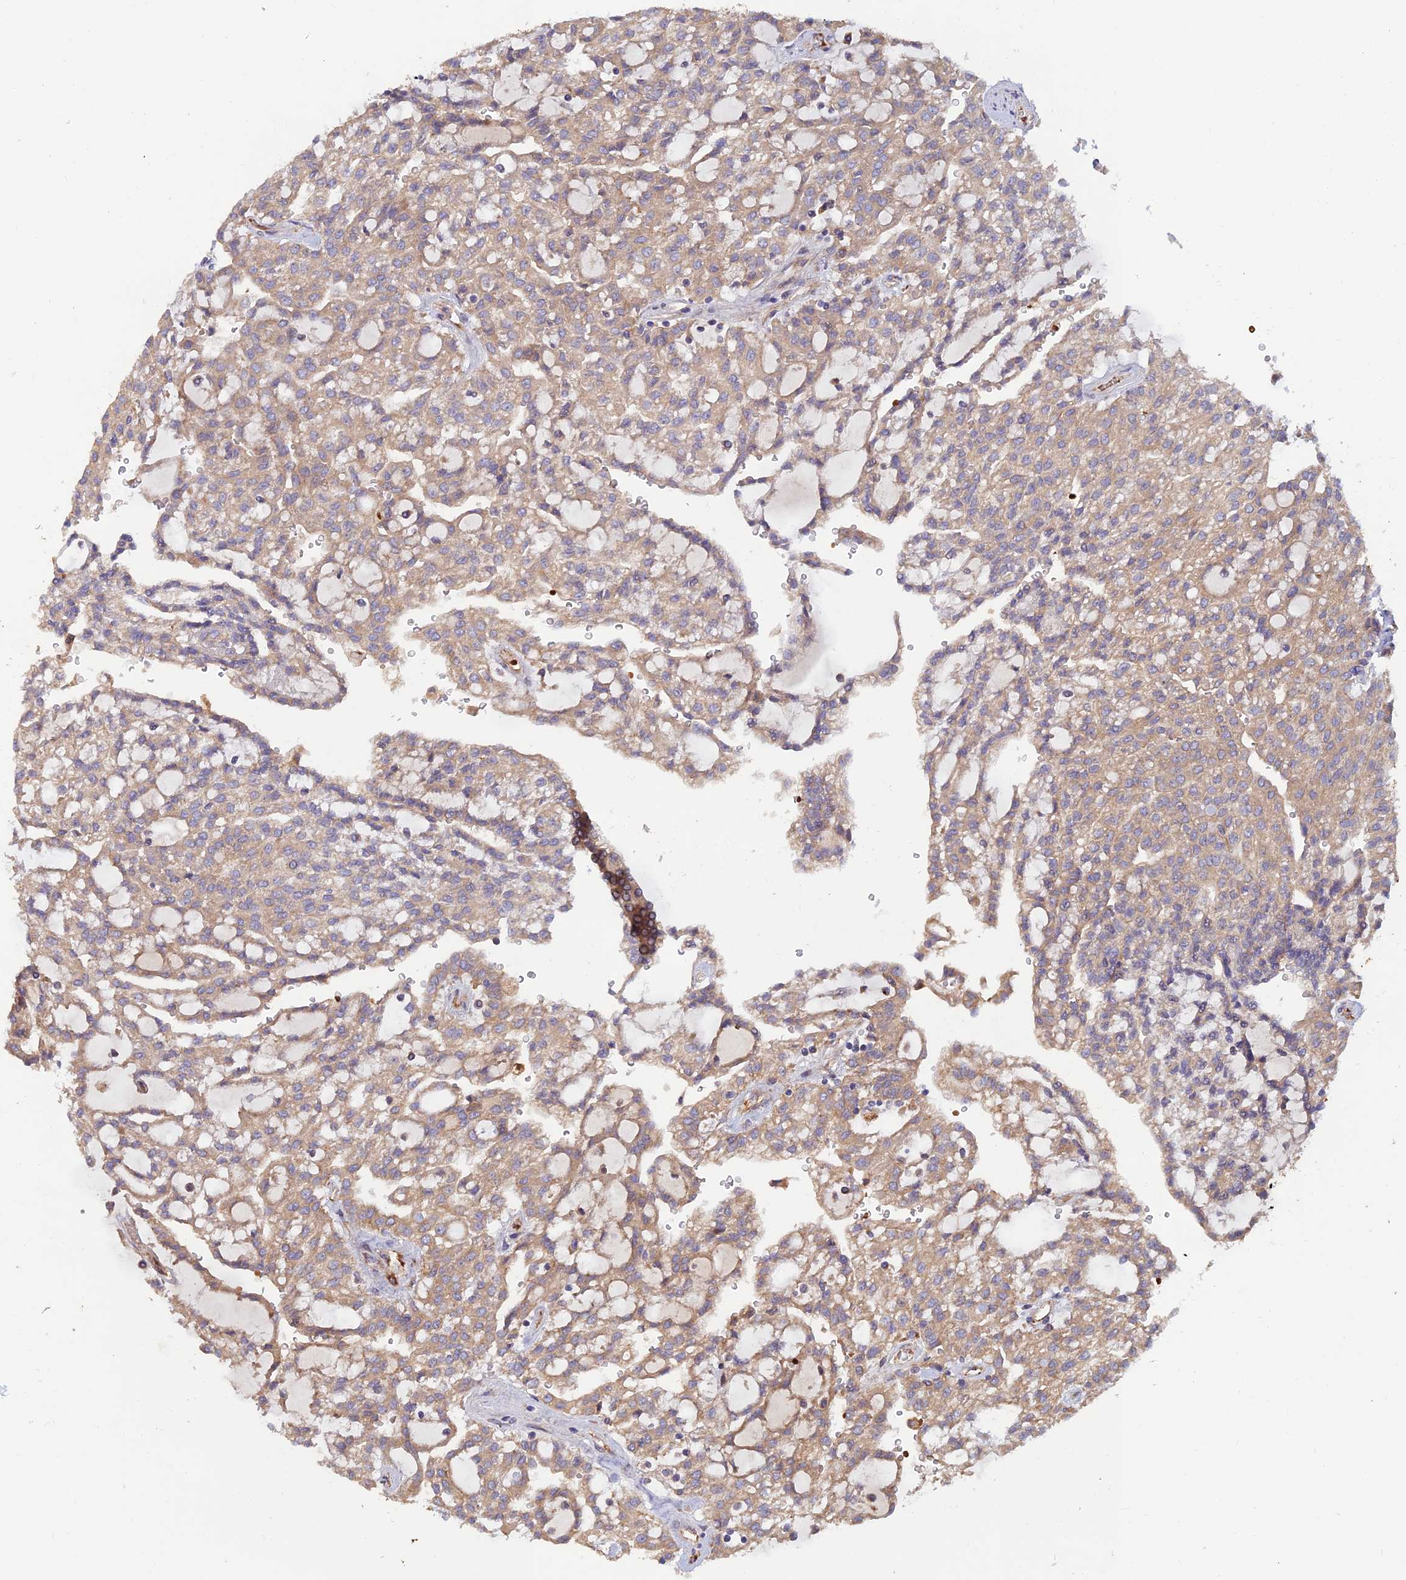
{"staining": {"intensity": "weak", "quantity": ">75%", "location": "cytoplasmic/membranous"}, "tissue": "renal cancer", "cell_type": "Tumor cells", "image_type": "cancer", "snomed": [{"axis": "morphology", "description": "Adenocarcinoma, NOS"}, {"axis": "topography", "description": "Kidney"}], "caption": "This histopathology image reveals immunohistochemistry (IHC) staining of renal cancer, with low weak cytoplasmic/membranous expression in approximately >75% of tumor cells.", "gene": "GMCL1", "patient": {"sex": "male", "age": 63}}